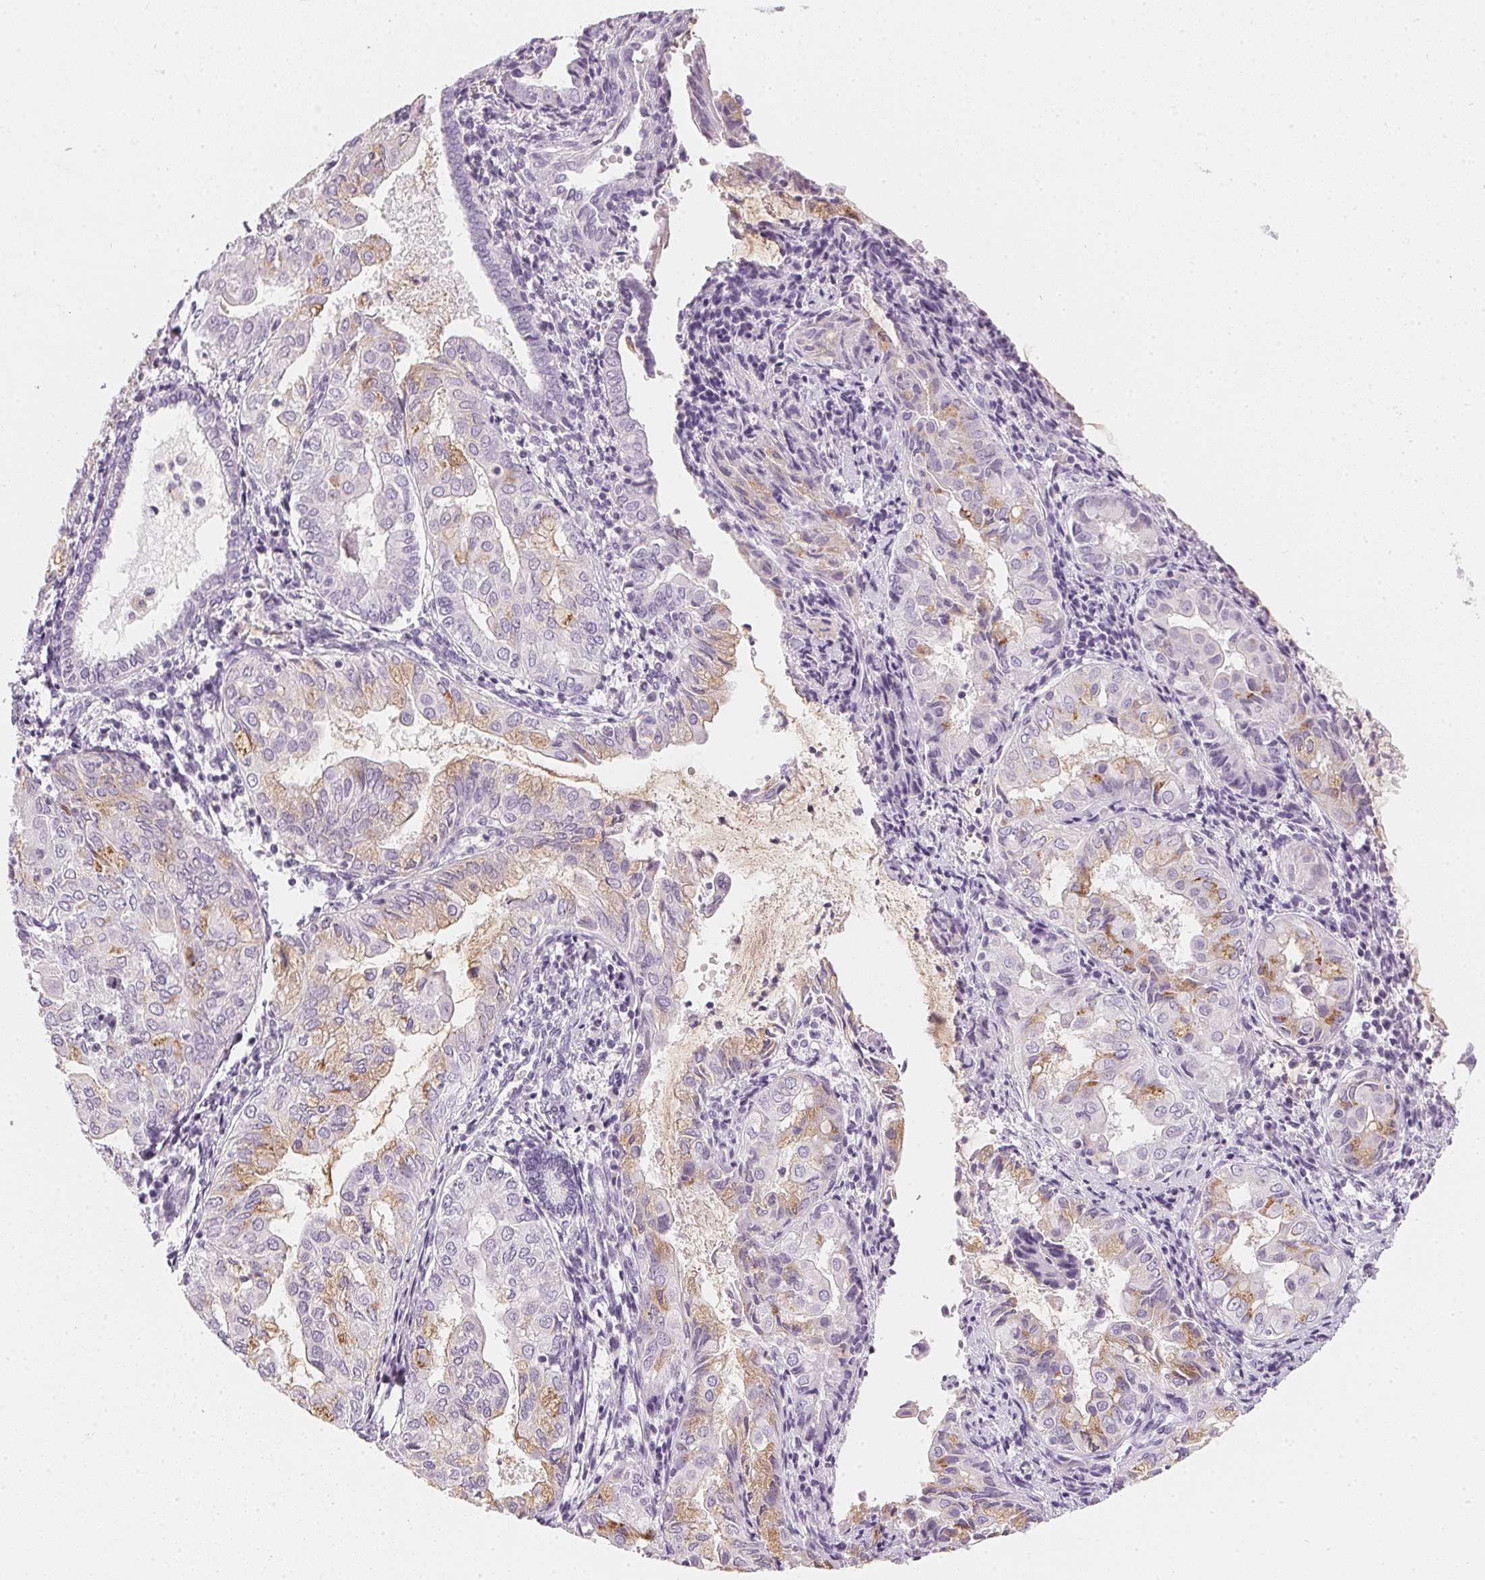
{"staining": {"intensity": "moderate", "quantity": "<25%", "location": "cytoplasmic/membranous"}, "tissue": "endometrial cancer", "cell_type": "Tumor cells", "image_type": "cancer", "snomed": [{"axis": "morphology", "description": "Adenocarcinoma, NOS"}, {"axis": "topography", "description": "Endometrium"}], "caption": "A low amount of moderate cytoplasmic/membranous staining is present in about <25% of tumor cells in adenocarcinoma (endometrial) tissue. The staining was performed using DAB to visualize the protein expression in brown, while the nuclei were stained in blue with hematoxylin (Magnification: 20x).", "gene": "CHST4", "patient": {"sex": "female", "age": 68}}